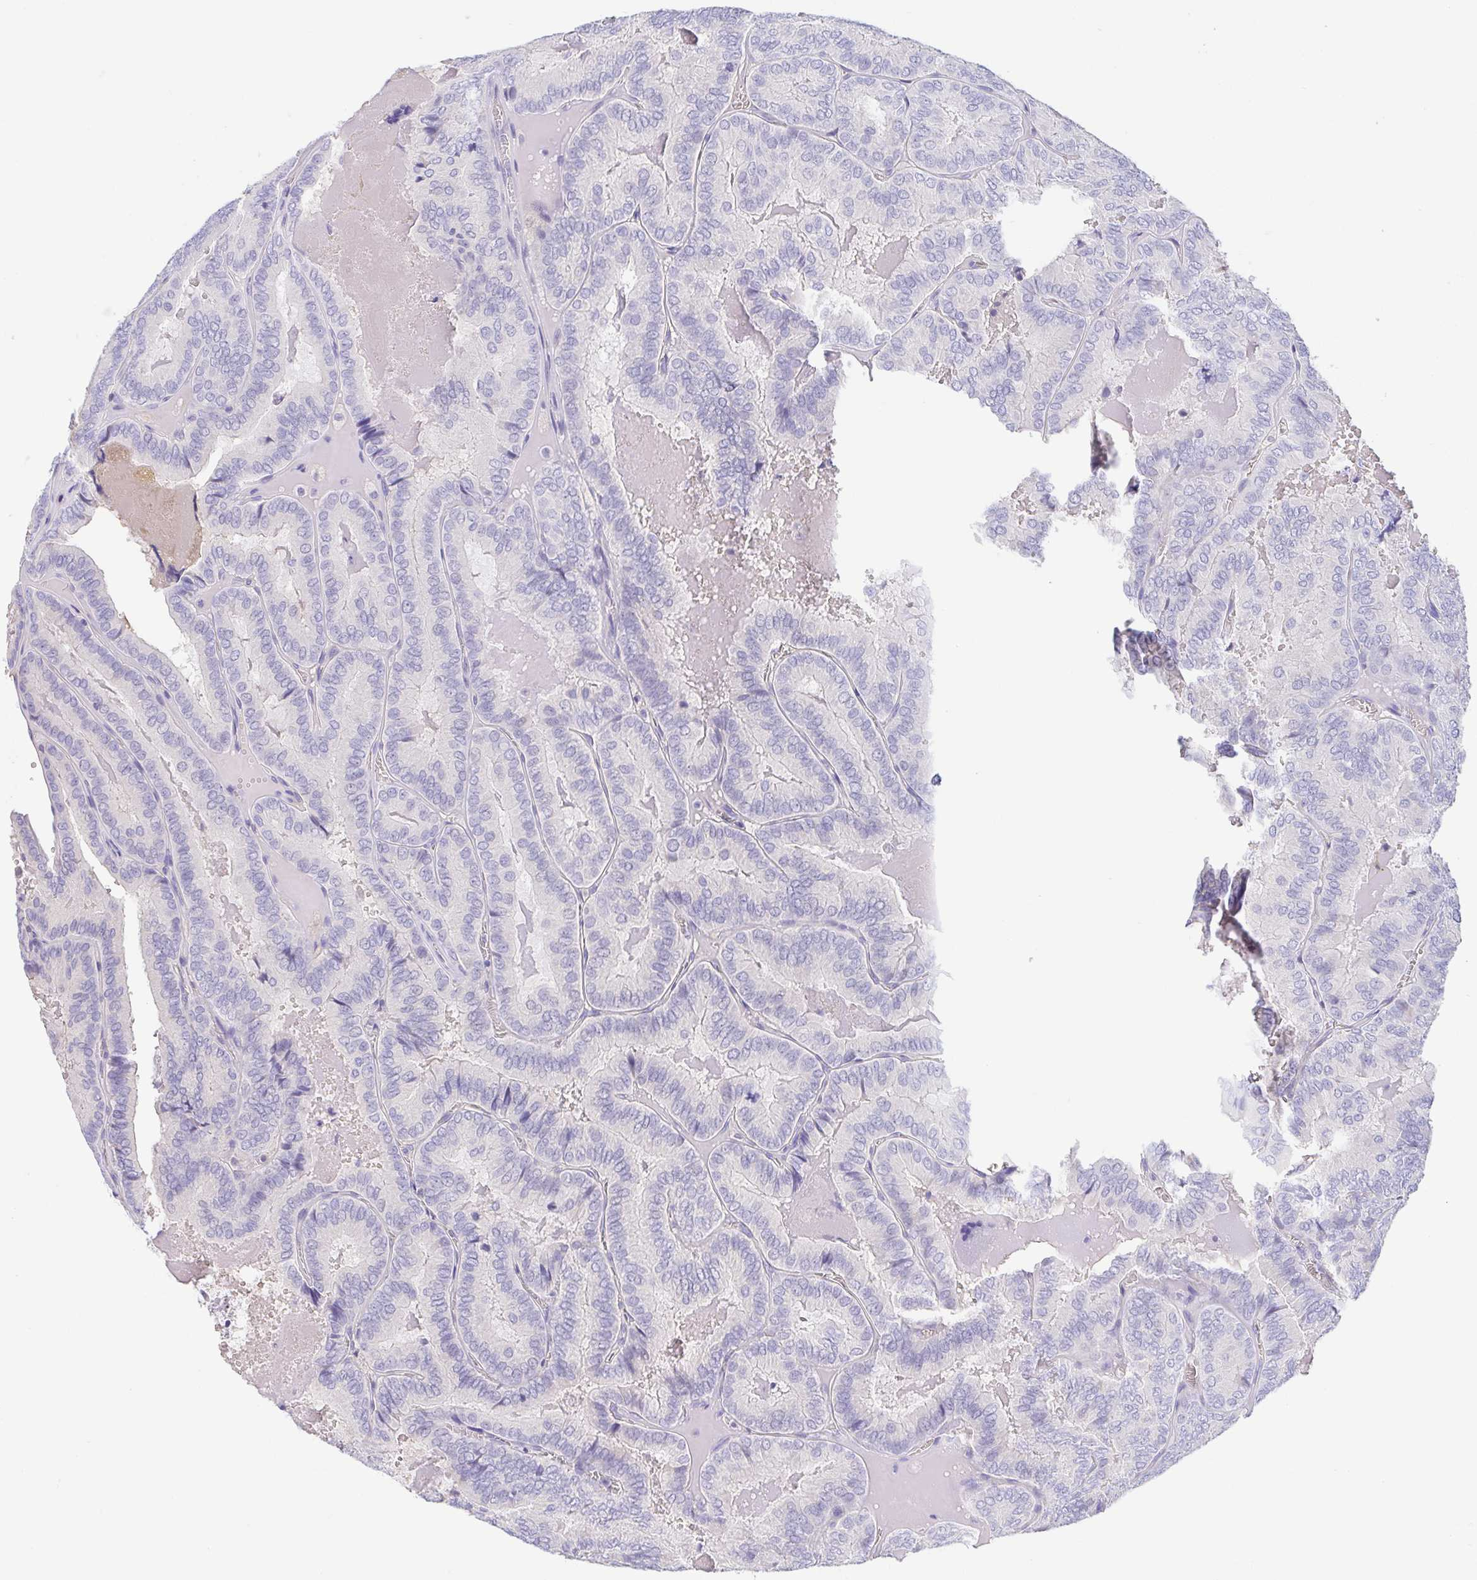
{"staining": {"intensity": "negative", "quantity": "none", "location": "none"}, "tissue": "thyroid cancer", "cell_type": "Tumor cells", "image_type": "cancer", "snomed": [{"axis": "morphology", "description": "Papillary adenocarcinoma, NOS"}, {"axis": "topography", "description": "Thyroid gland"}], "caption": "Immunohistochemistry (IHC) of human thyroid cancer (papillary adenocarcinoma) reveals no positivity in tumor cells. Brightfield microscopy of IHC stained with DAB (brown) and hematoxylin (blue), captured at high magnification.", "gene": "TREH", "patient": {"sex": "female", "age": 75}}